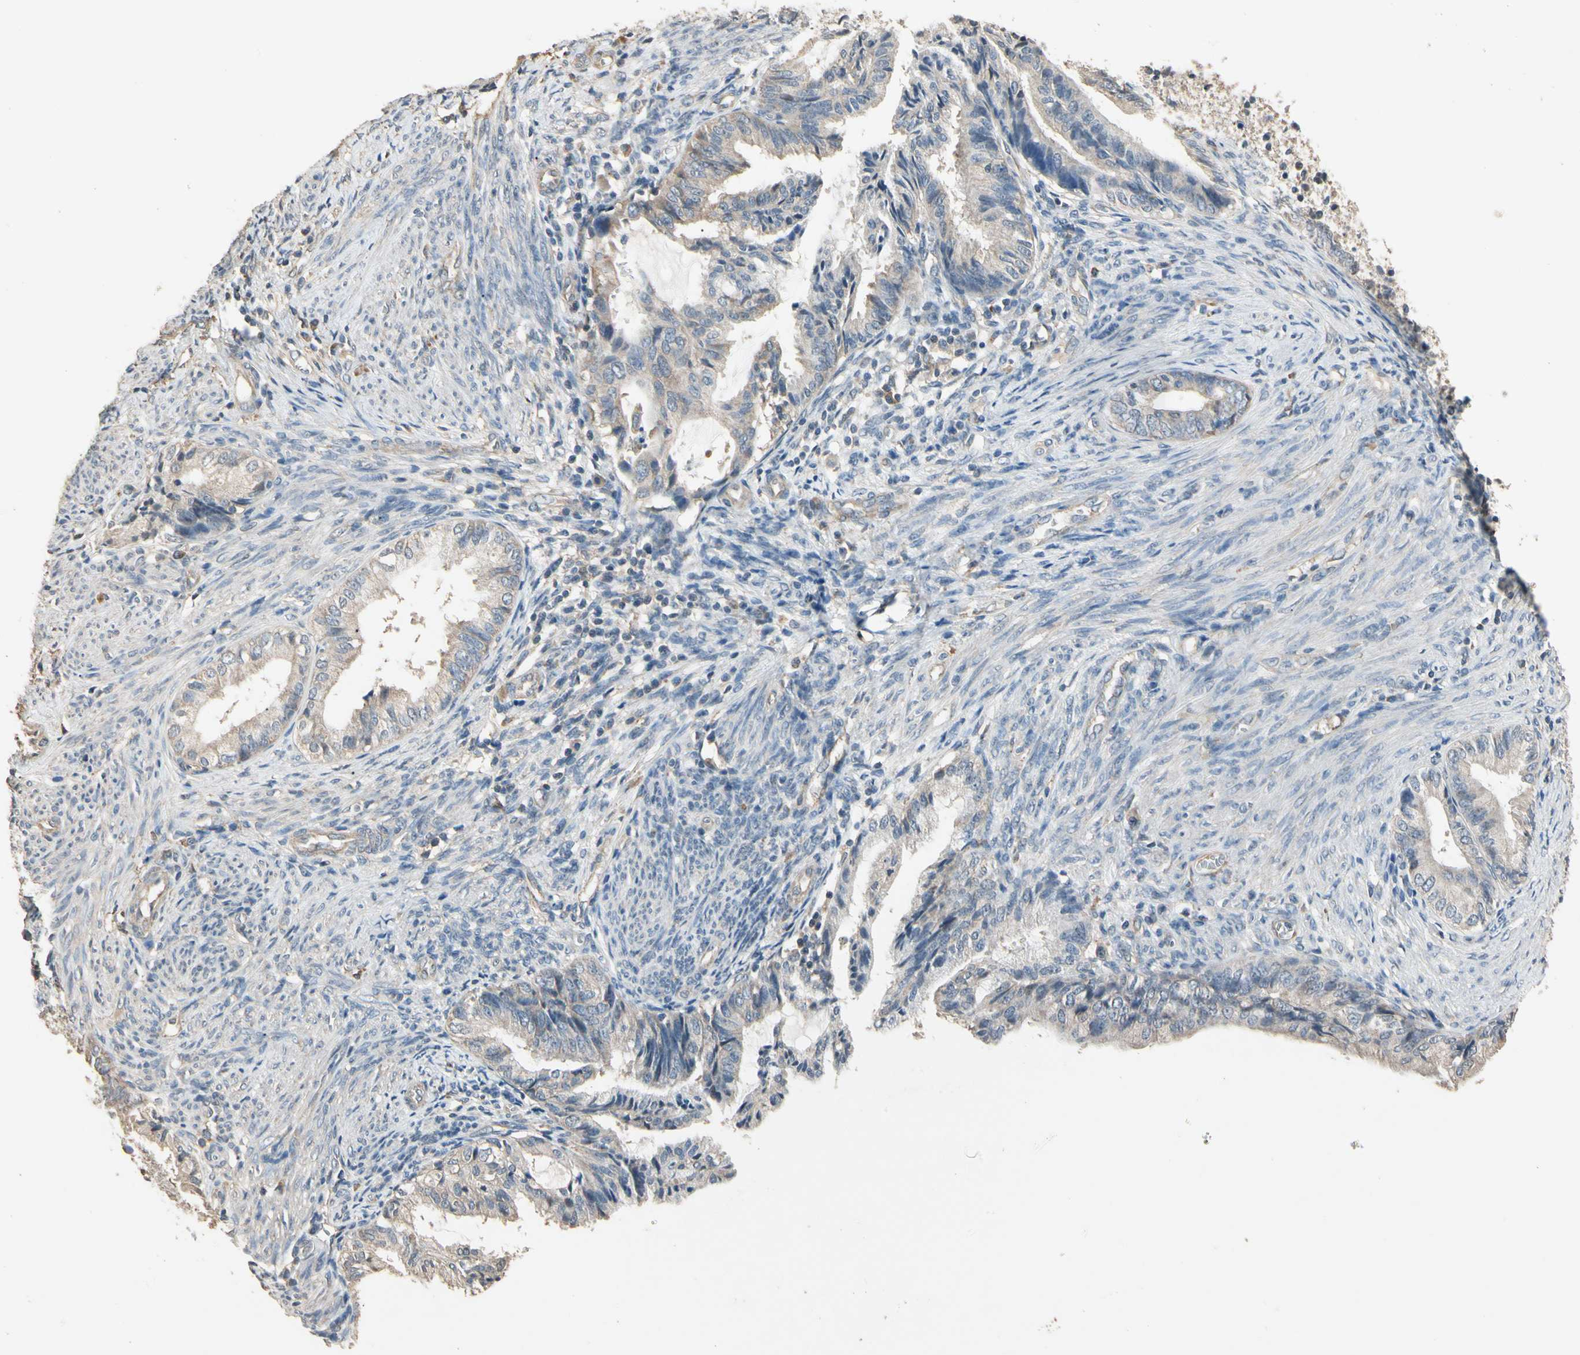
{"staining": {"intensity": "weak", "quantity": "<25%", "location": "cytoplasmic/membranous"}, "tissue": "endometrial cancer", "cell_type": "Tumor cells", "image_type": "cancer", "snomed": [{"axis": "morphology", "description": "Adenocarcinoma, NOS"}, {"axis": "topography", "description": "Endometrium"}], "caption": "Immunohistochemistry (IHC) photomicrograph of neoplastic tissue: human endometrial cancer stained with DAB displays no significant protein expression in tumor cells. (Brightfield microscopy of DAB (3,3'-diaminobenzidine) IHC at high magnification).", "gene": "CDH6", "patient": {"sex": "female", "age": 86}}